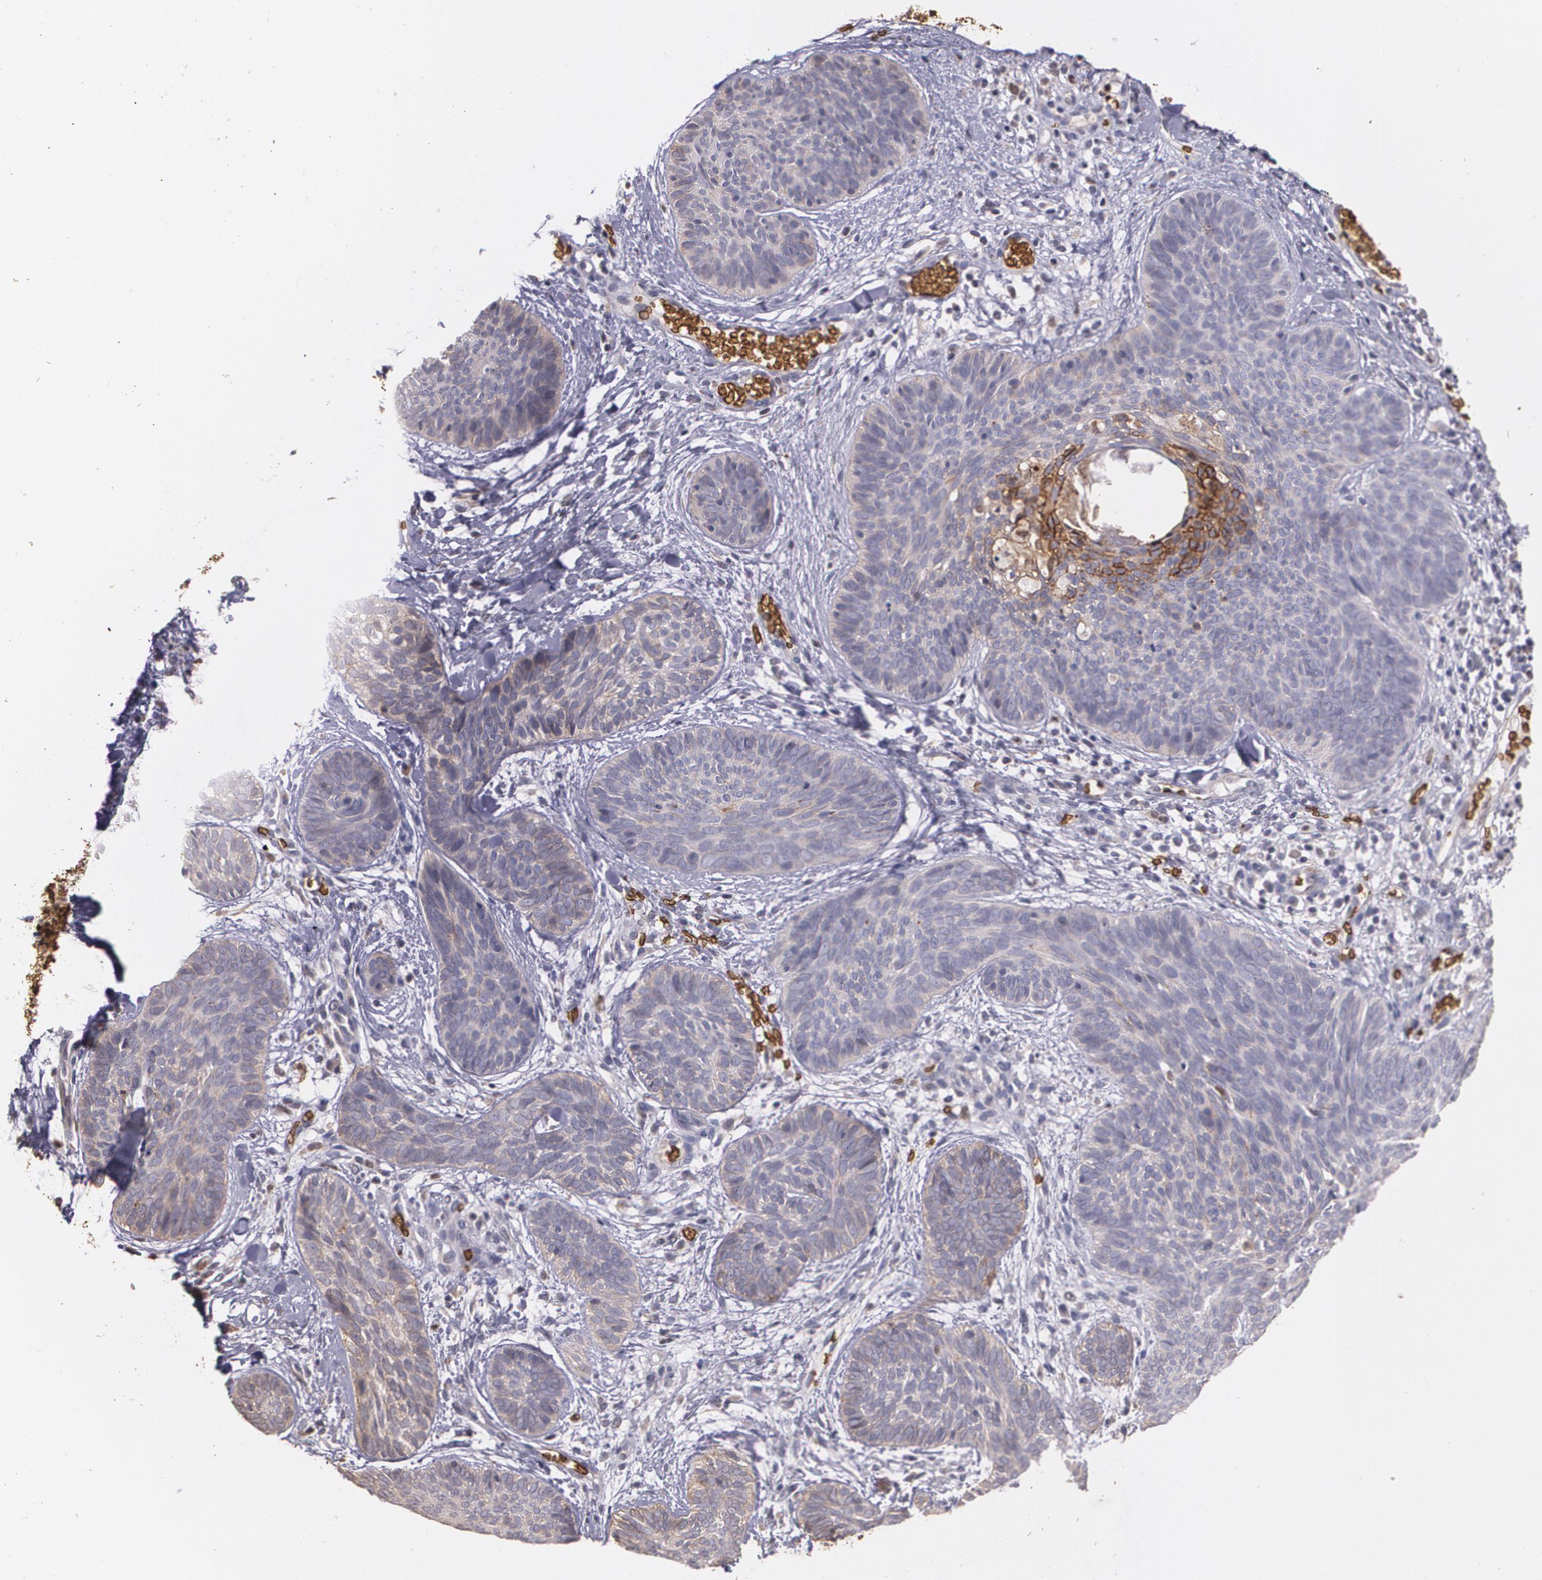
{"staining": {"intensity": "strong", "quantity": "<25%", "location": "cytoplasmic/membranous"}, "tissue": "skin cancer", "cell_type": "Tumor cells", "image_type": "cancer", "snomed": [{"axis": "morphology", "description": "Basal cell carcinoma"}, {"axis": "topography", "description": "Skin"}], "caption": "Protein analysis of basal cell carcinoma (skin) tissue demonstrates strong cytoplasmic/membranous expression in about <25% of tumor cells. (Stains: DAB (3,3'-diaminobenzidine) in brown, nuclei in blue, Microscopy: brightfield microscopy at high magnification).", "gene": "SLC2A1", "patient": {"sex": "female", "age": 81}}